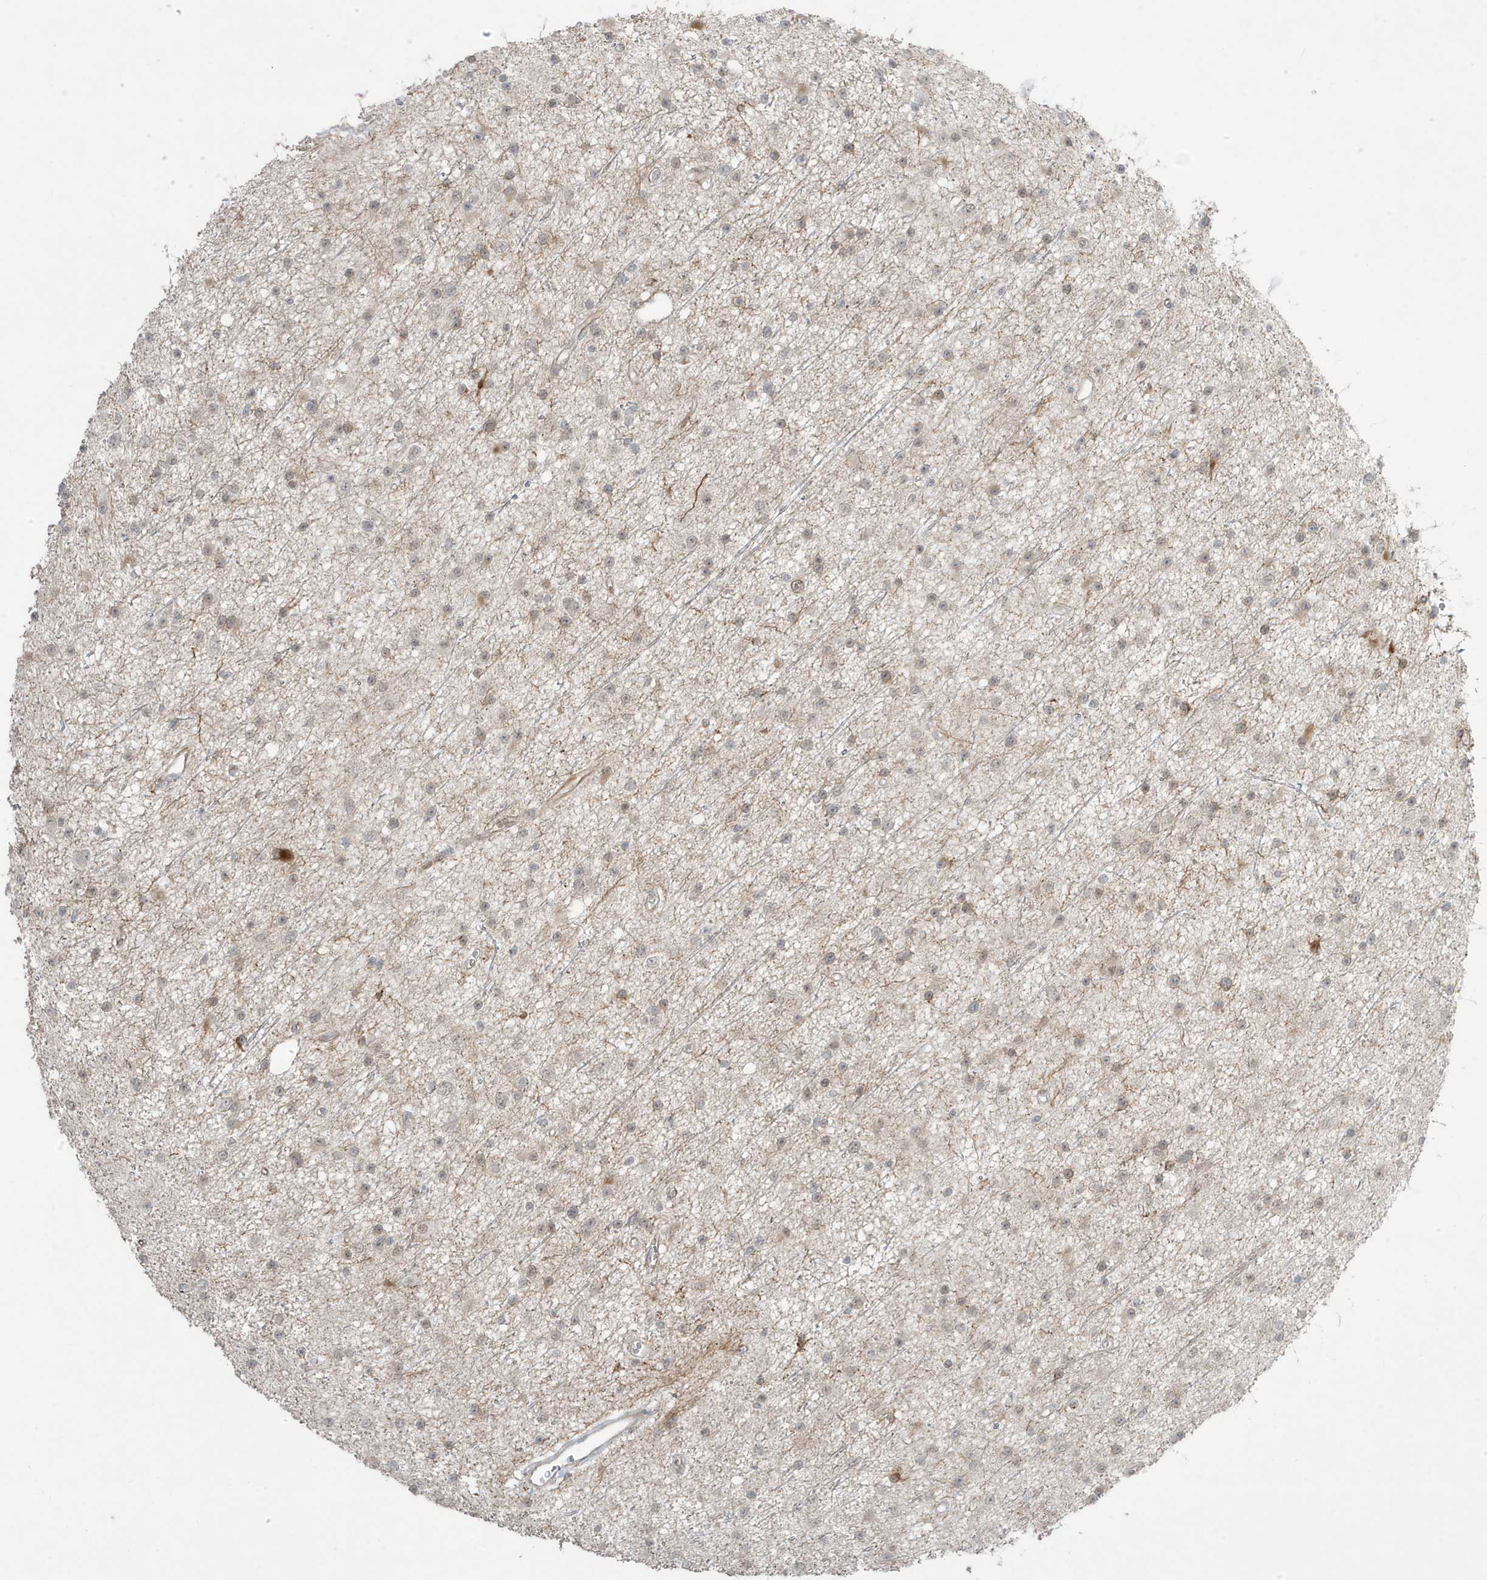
{"staining": {"intensity": "weak", "quantity": ">75%", "location": "nuclear"}, "tissue": "glioma", "cell_type": "Tumor cells", "image_type": "cancer", "snomed": [{"axis": "morphology", "description": "Glioma, malignant, Low grade"}, {"axis": "topography", "description": "Cerebral cortex"}], "caption": "Glioma tissue demonstrates weak nuclear positivity in about >75% of tumor cells, visualized by immunohistochemistry. (IHC, brightfield microscopy, high magnification).", "gene": "ADAMTSL3", "patient": {"sex": "female", "age": 39}}